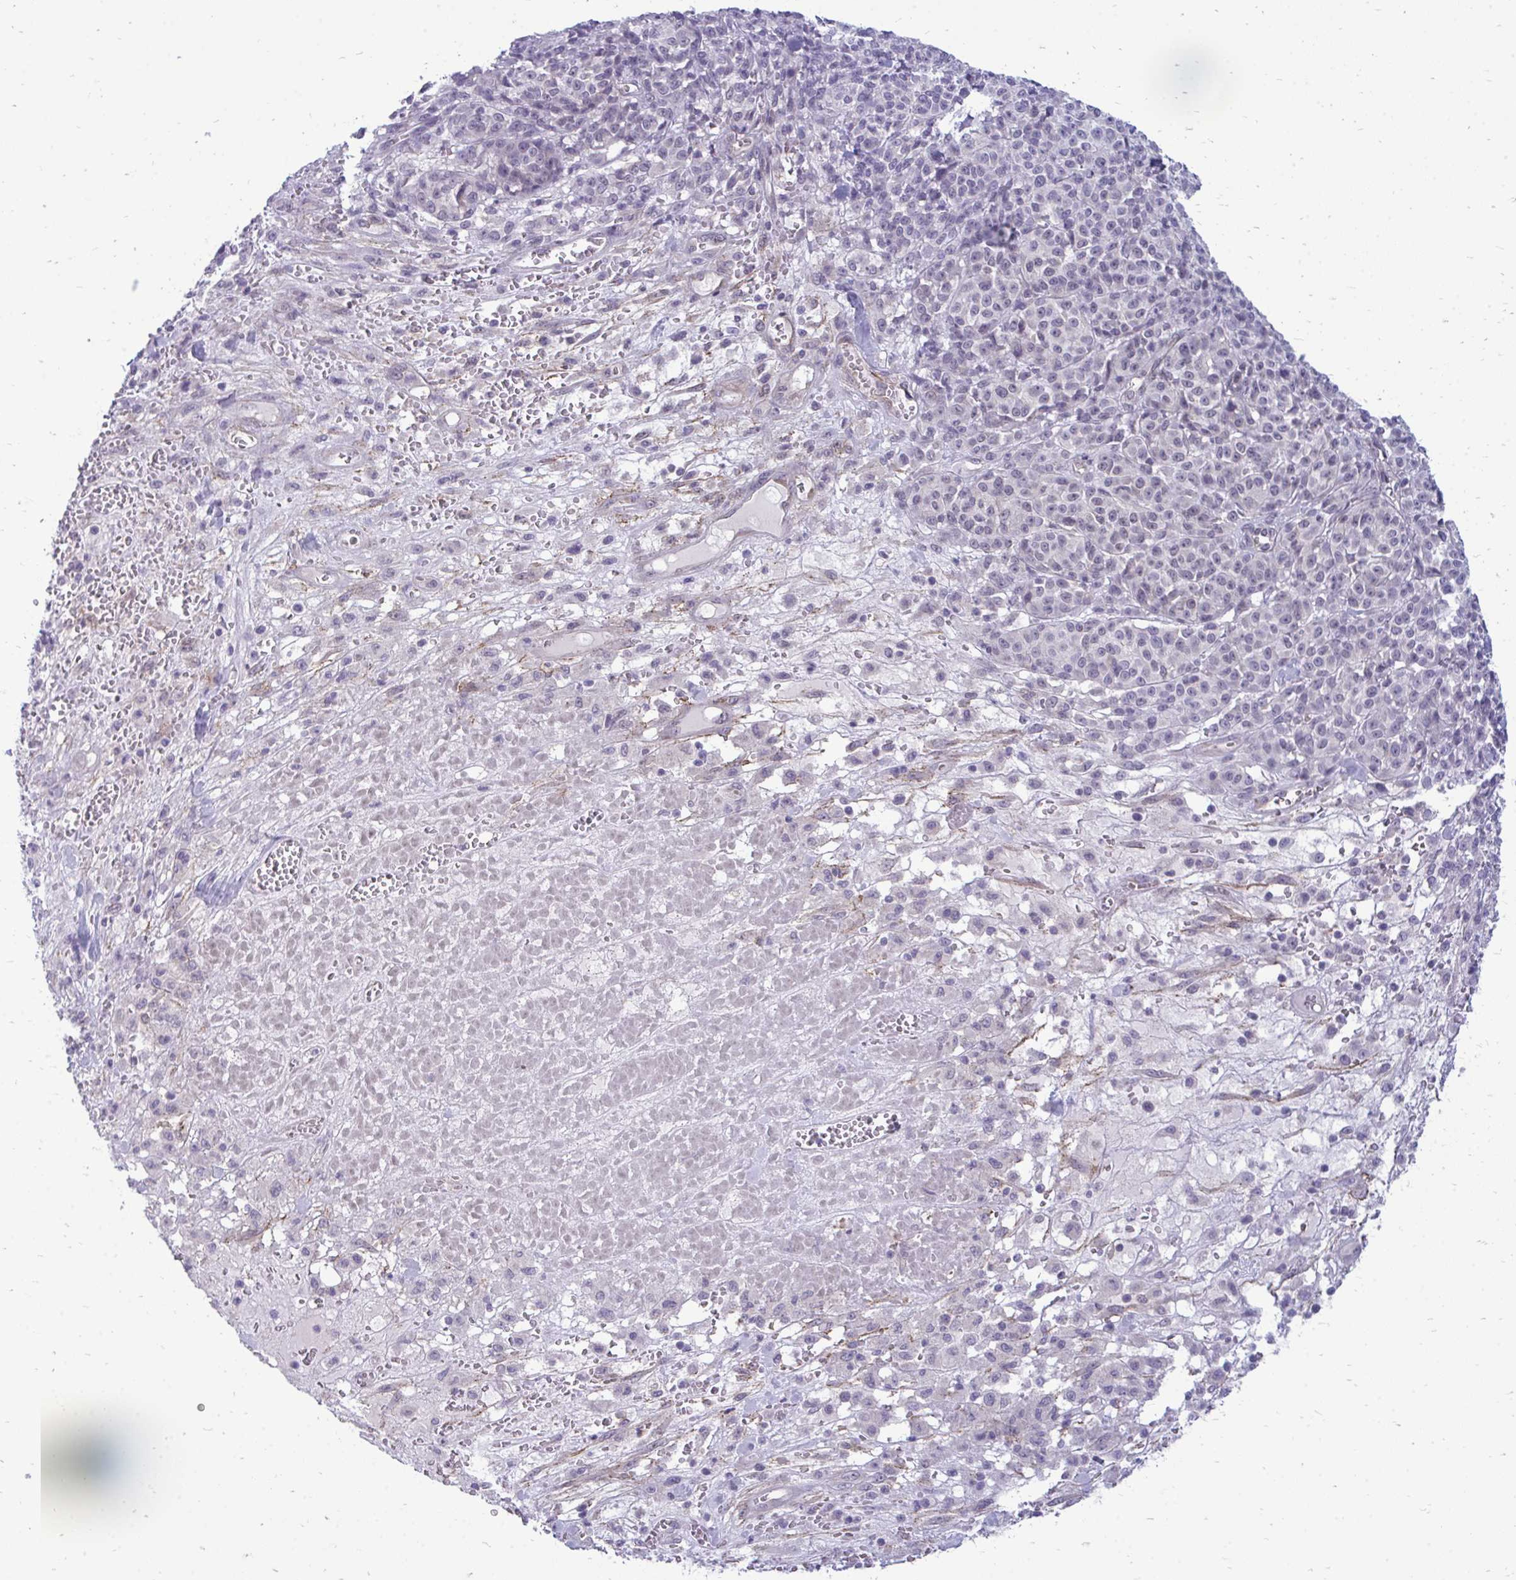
{"staining": {"intensity": "weak", "quantity": "<25%", "location": "nuclear"}, "tissue": "melanoma", "cell_type": "Tumor cells", "image_type": "cancer", "snomed": [{"axis": "morphology", "description": "Normal tissue, NOS"}, {"axis": "morphology", "description": "Malignant melanoma, NOS"}, {"axis": "topography", "description": "Skin"}], "caption": "Immunohistochemistry photomicrograph of neoplastic tissue: melanoma stained with DAB displays no significant protein staining in tumor cells.", "gene": "ACSL5", "patient": {"sex": "female", "age": 34}}